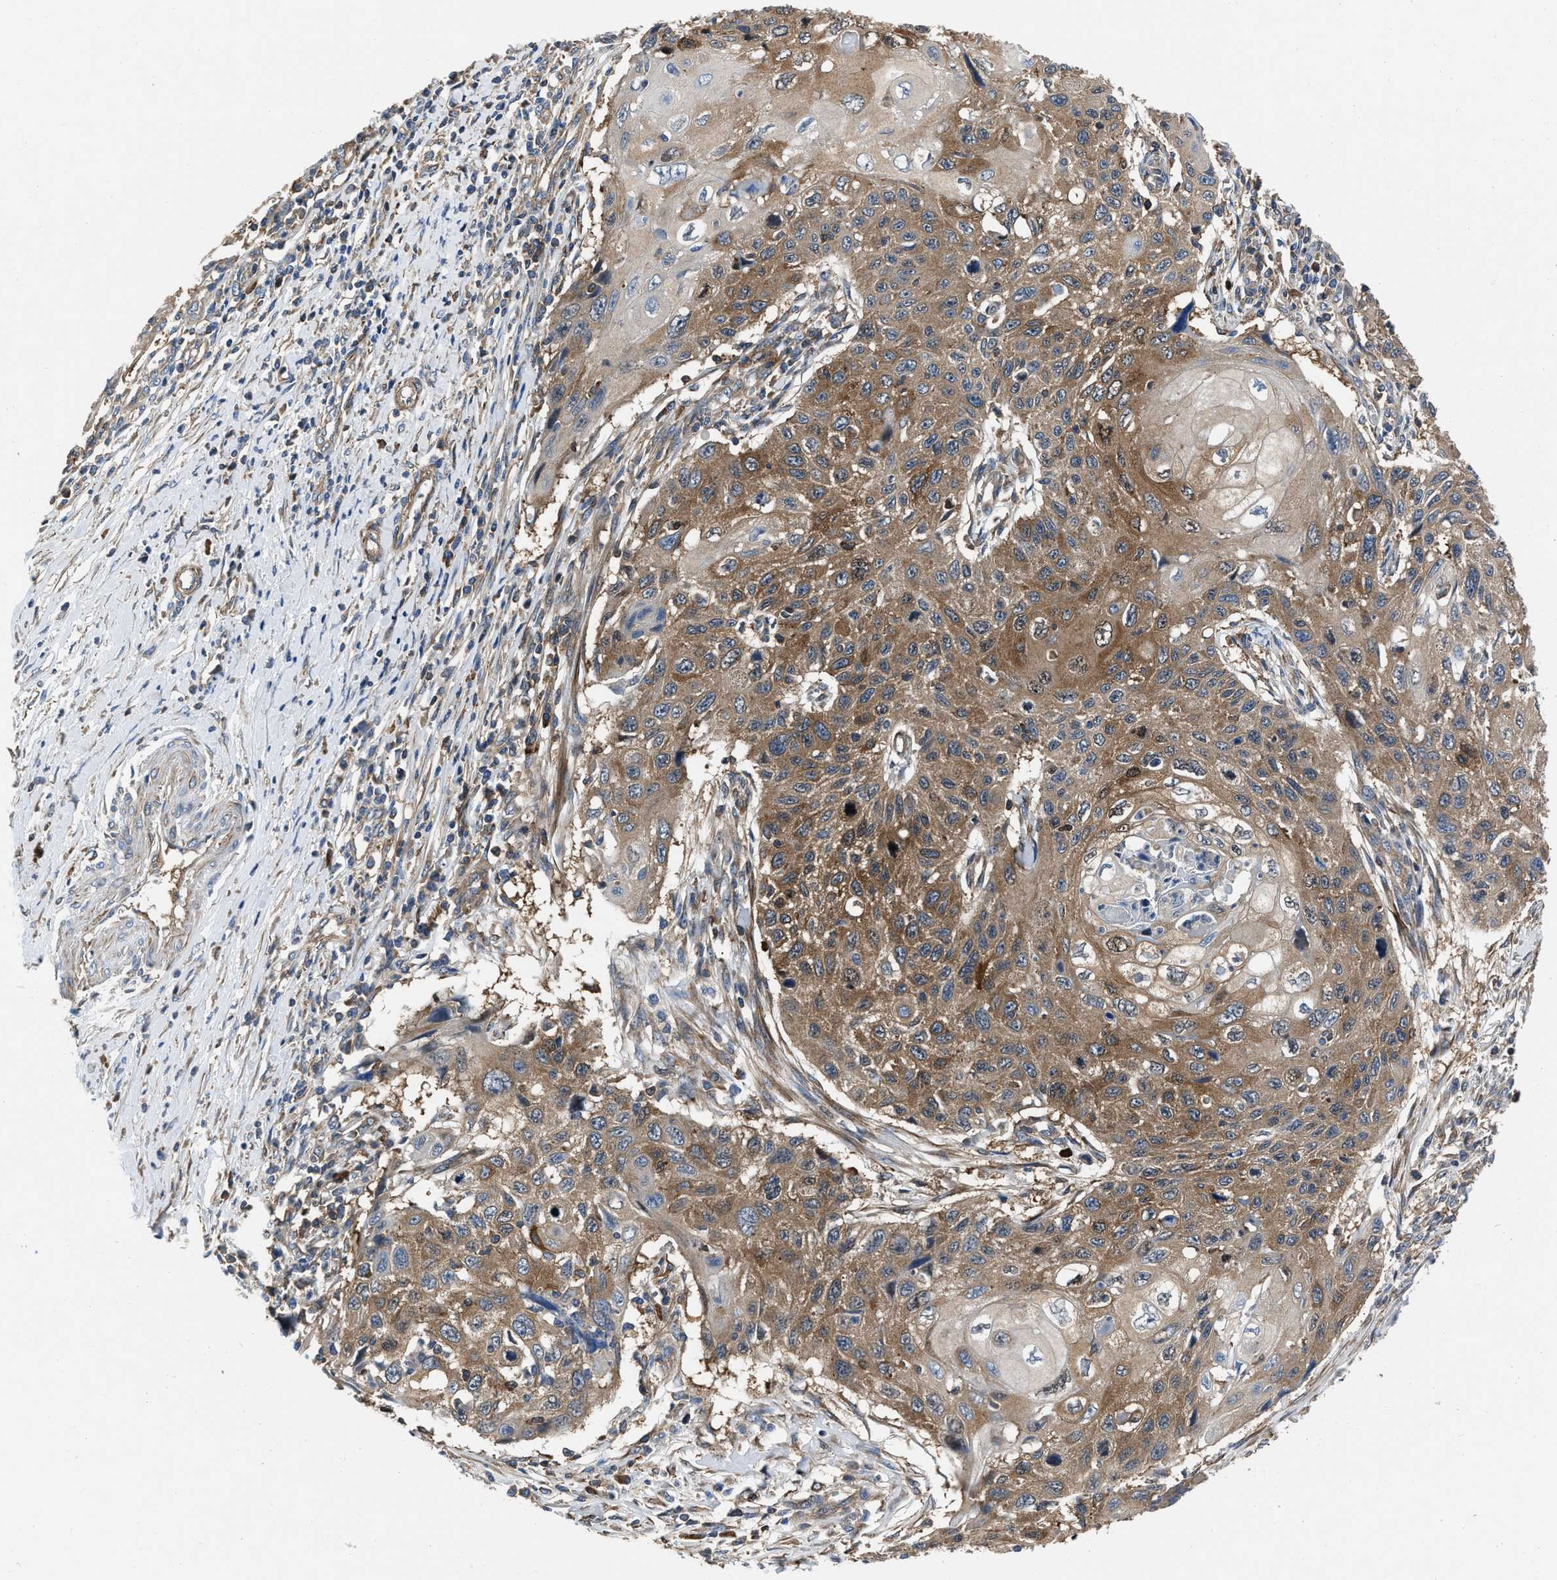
{"staining": {"intensity": "moderate", "quantity": ">75%", "location": "cytoplasmic/membranous"}, "tissue": "cervical cancer", "cell_type": "Tumor cells", "image_type": "cancer", "snomed": [{"axis": "morphology", "description": "Squamous cell carcinoma, NOS"}, {"axis": "topography", "description": "Cervix"}], "caption": "High-magnification brightfield microscopy of cervical cancer (squamous cell carcinoma) stained with DAB (3,3'-diaminobenzidine) (brown) and counterstained with hematoxylin (blue). tumor cells exhibit moderate cytoplasmic/membranous staining is identified in about>75% of cells. (DAB = brown stain, brightfield microscopy at high magnification).", "gene": "YARS1", "patient": {"sex": "female", "age": 70}}